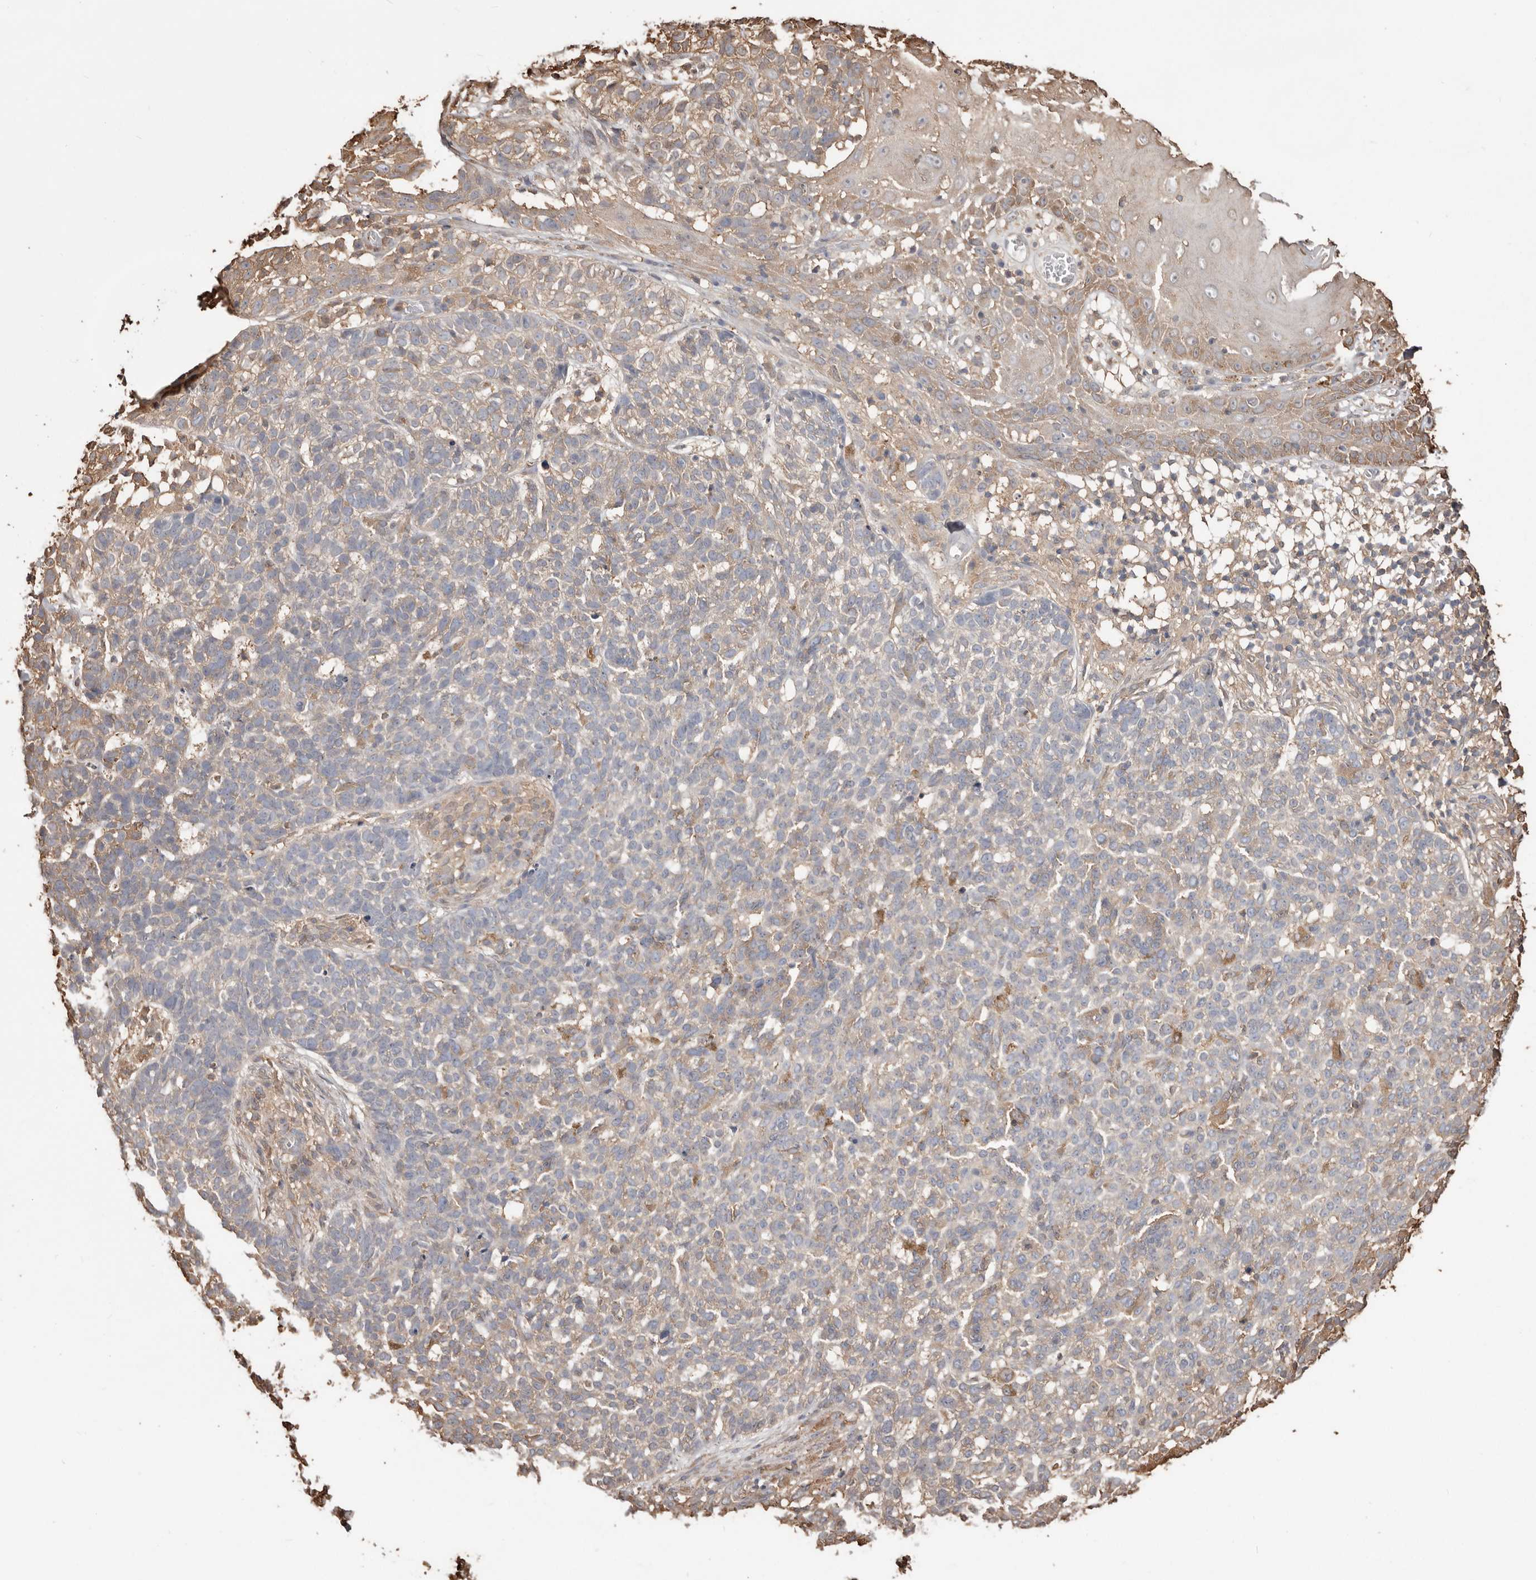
{"staining": {"intensity": "moderate", "quantity": "<25%", "location": "cytoplasmic/membranous"}, "tissue": "skin cancer", "cell_type": "Tumor cells", "image_type": "cancer", "snomed": [{"axis": "morphology", "description": "Basal cell carcinoma"}, {"axis": "topography", "description": "Skin"}], "caption": "Skin basal cell carcinoma tissue demonstrates moderate cytoplasmic/membranous positivity in about <25% of tumor cells (brown staining indicates protein expression, while blue staining denotes nuclei).", "gene": "PKM", "patient": {"sex": "male", "age": 85}}